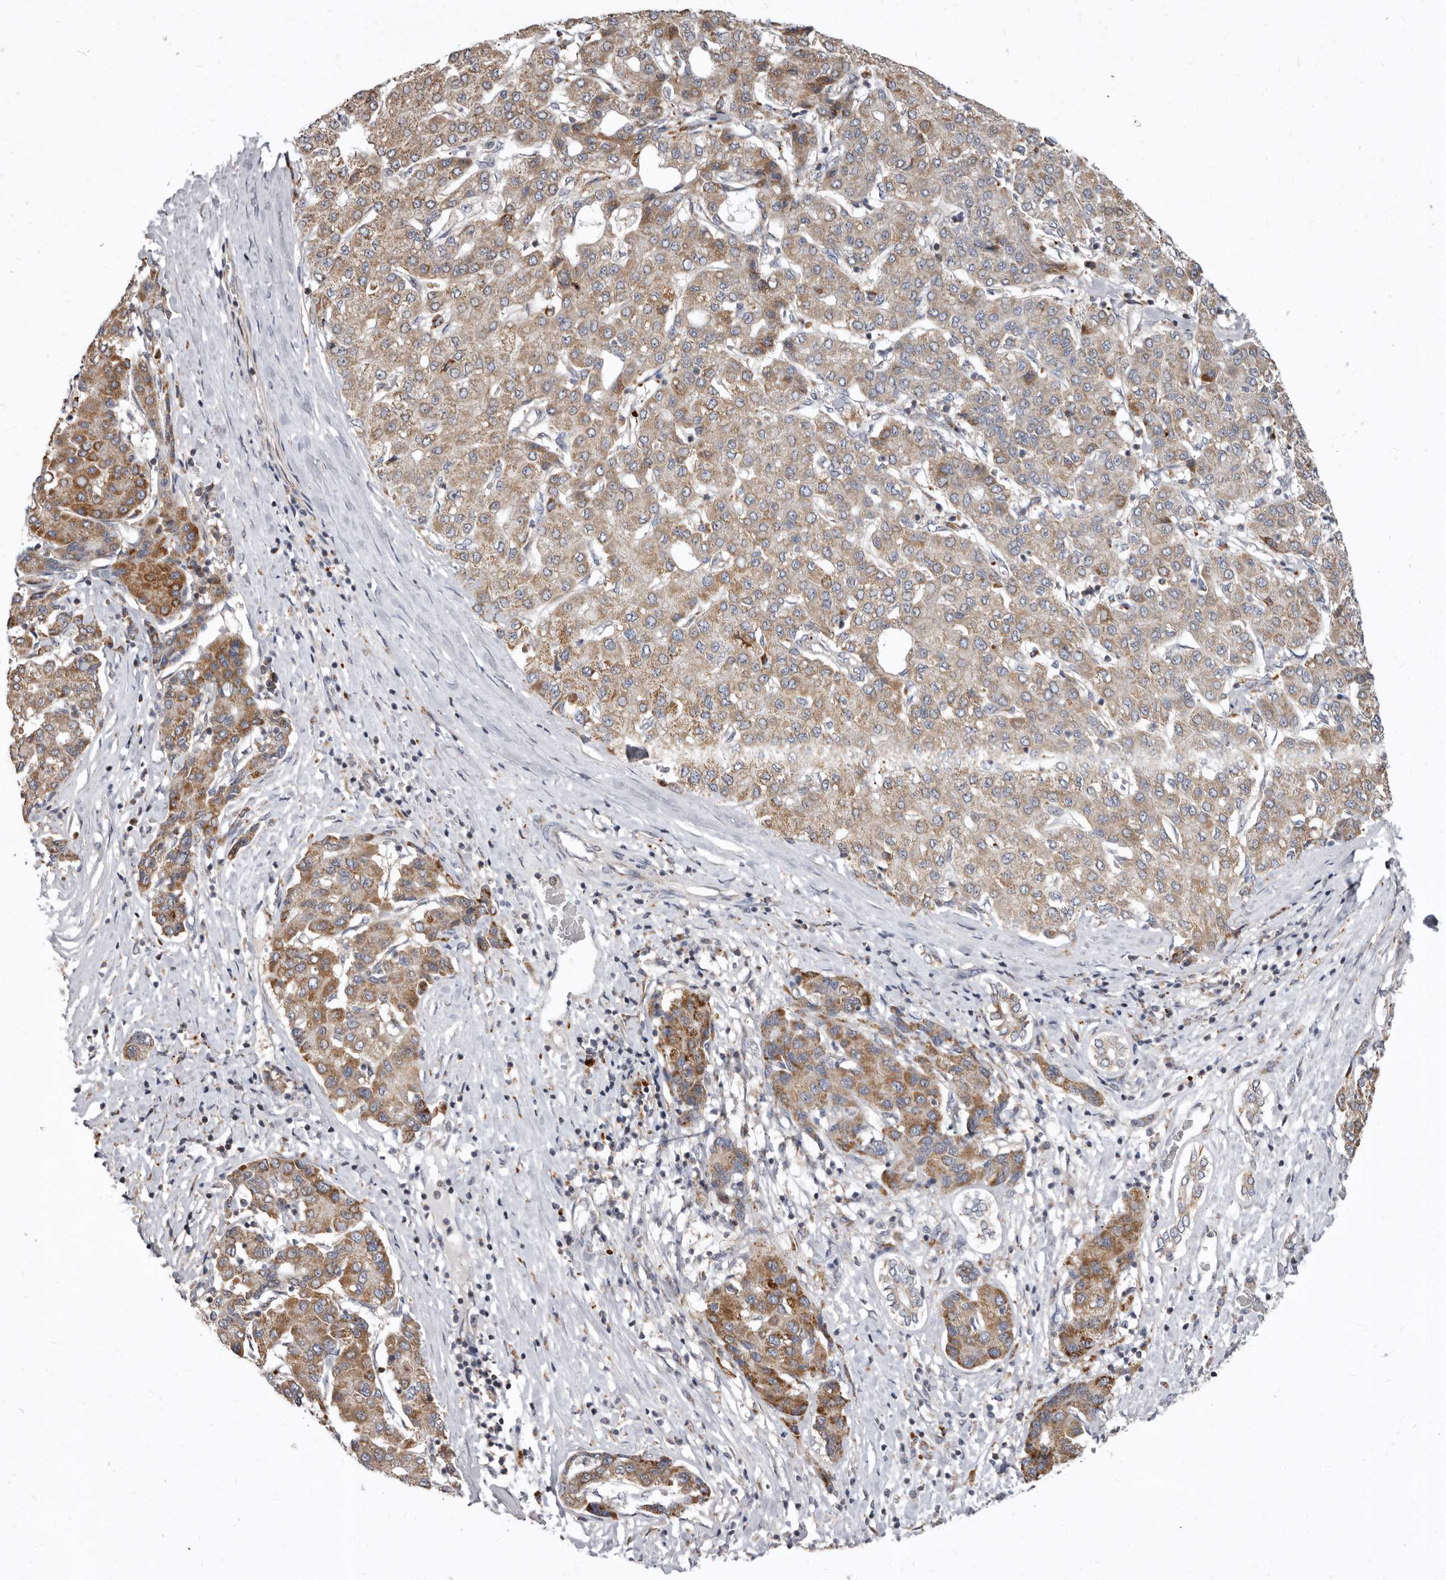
{"staining": {"intensity": "moderate", "quantity": "25%-75%", "location": "cytoplasmic/membranous"}, "tissue": "liver cancer", "cell_type": "Tumor cells", "image_type": "cancer", "snomed": [{"axis": "morphology", "description": "Carcinoma, Hepatocellular, NOS"}, {"axis": "topography", "description": "Liver"}], "caption": "The micrograph shows staining of hepatocellular carcinoma (liver), revealing moderate cytoplasmic/membranous protein positivity (brown color) within tumor cells.", "gene": "SMC4", "patient": {"sex": "male", "age": 65}}